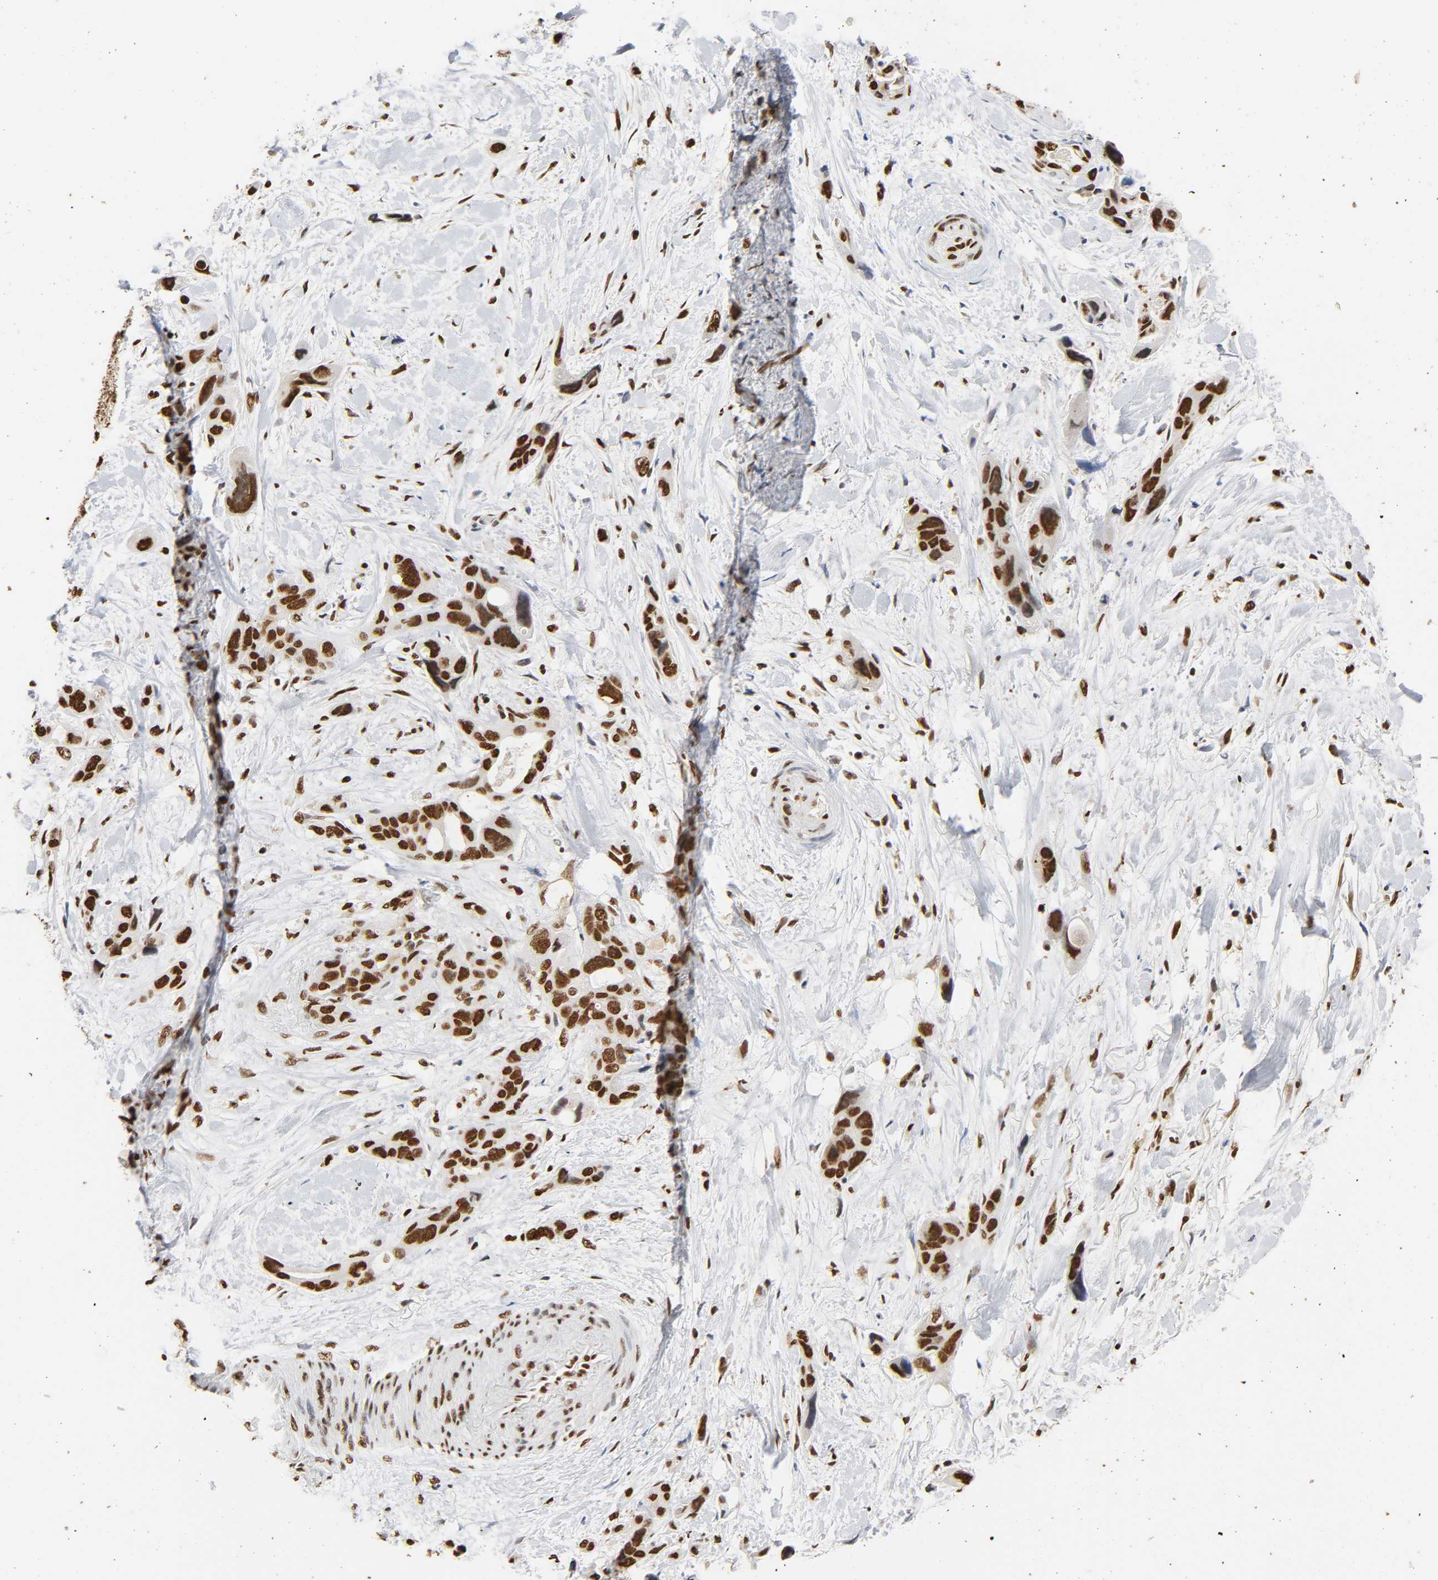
{"staining": {"intensity": "strong", "quantity": ">75%", "location": "nuclear"}, "tissue": "pancreatic cancer", "cell_type": "Tumor cells", "image_type": "cancer", "snomed": [{"axis": "morphology", "description": "Adenocarcinoma, NOS"}, {"axis": "topography", "description": "Pancreas"}], "caption": "Brown immunohistochemical staining in human pancreatic cancer (adenocarcinoma) reveals strong nuclear positivity in about >75% of tumor cells.", "gene": "HNRNPC", "patient": {"sex": "male", "age": 46}}